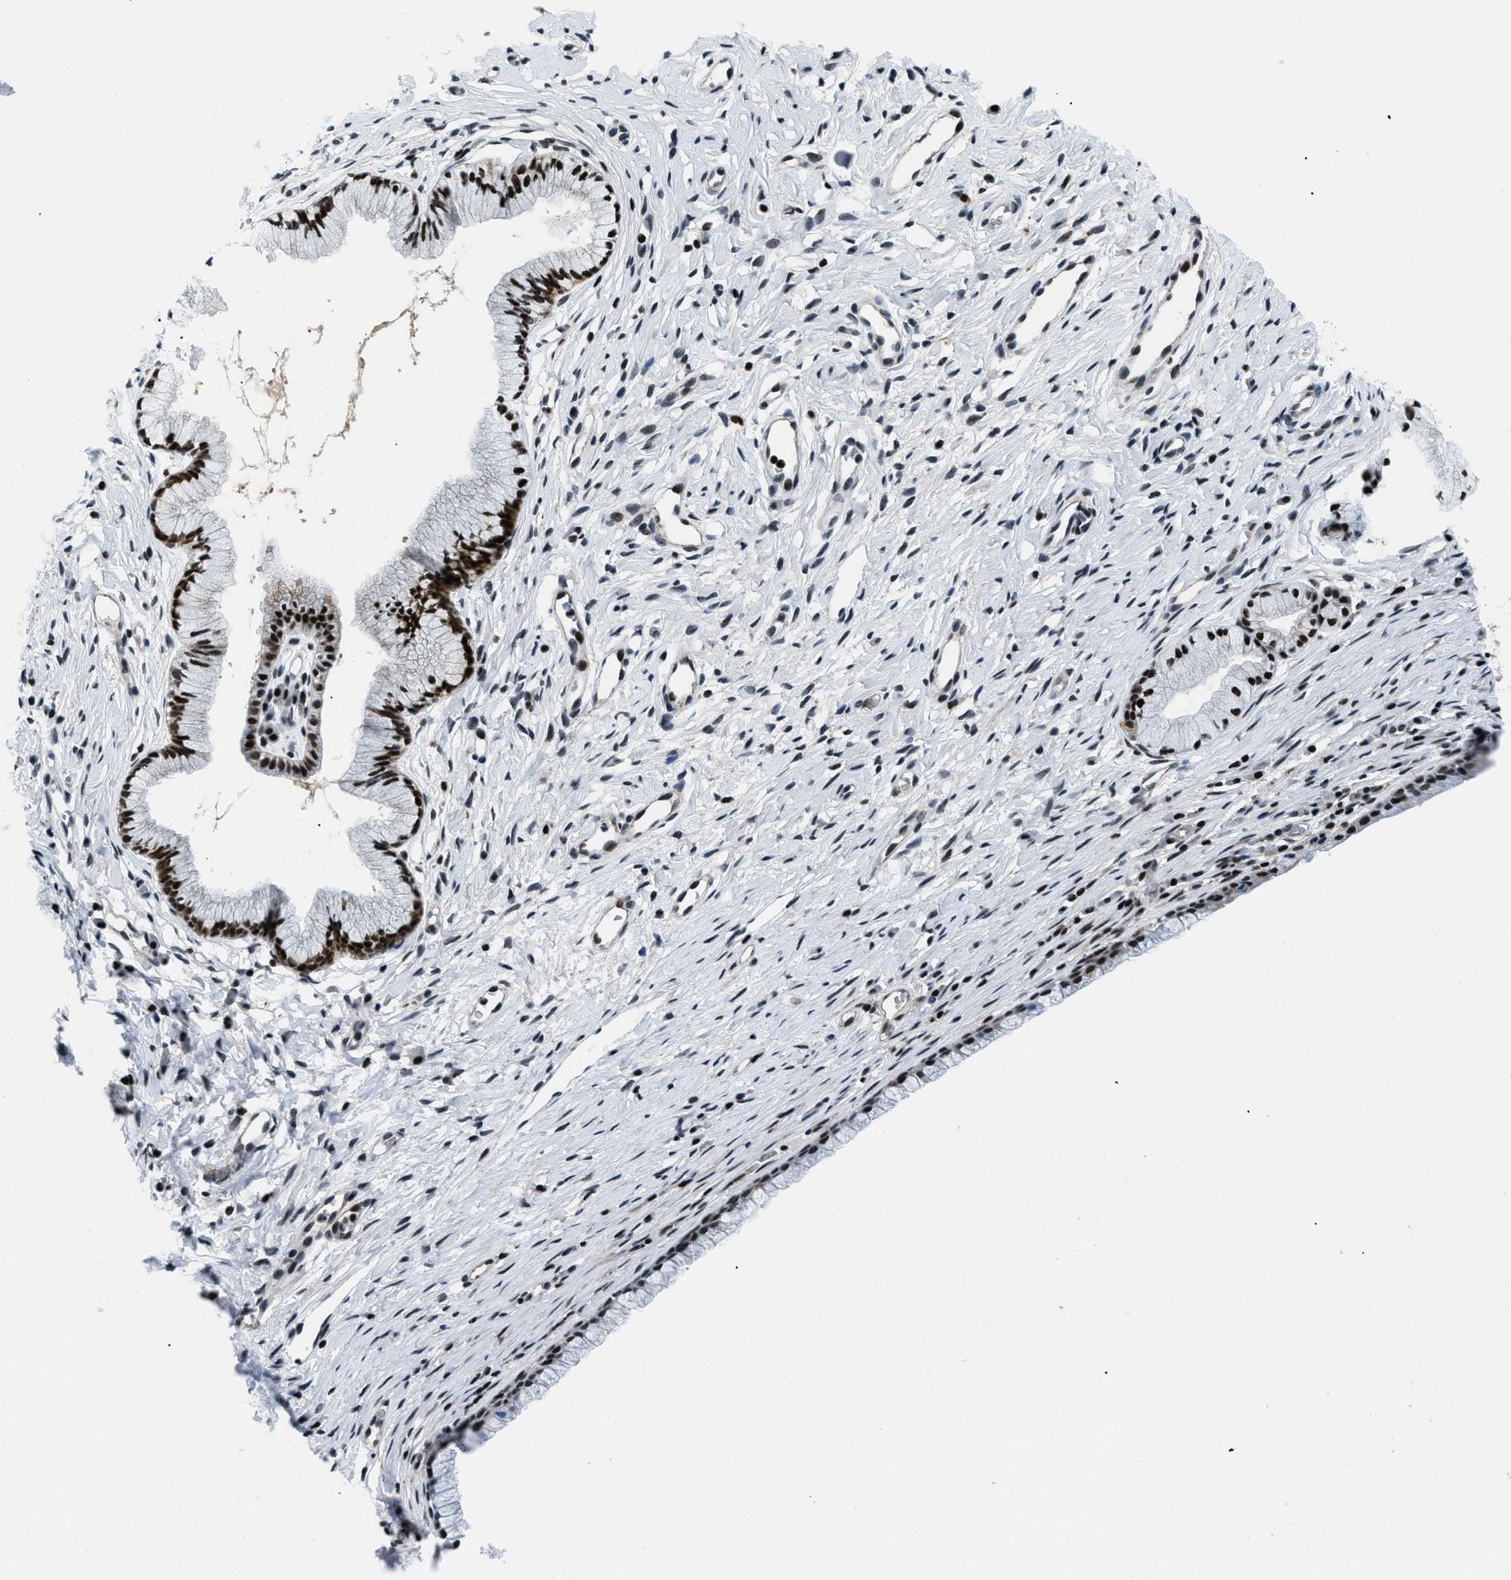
{"staining": {"intensity": "strong", "quantity": ">75%", "location": "nuclear"}, "tissue": "cervix", "cell_type": "Glandular cells", "image_type": "normal", "snomed": [{"axis": "morphology", "description": "Normal tissue, NOS"}, {"axis": "topography", "description": "Cervix"}], "caption": "Immunohistochemistry (IHC) histopathology image of normal cervix stained for a protein (brown), which reveals high levels of strong nuclear expression in approximately >75% of glandular cells.", "gene": "SMARCB1", "patient": {"sex": "female", "age": 77}}